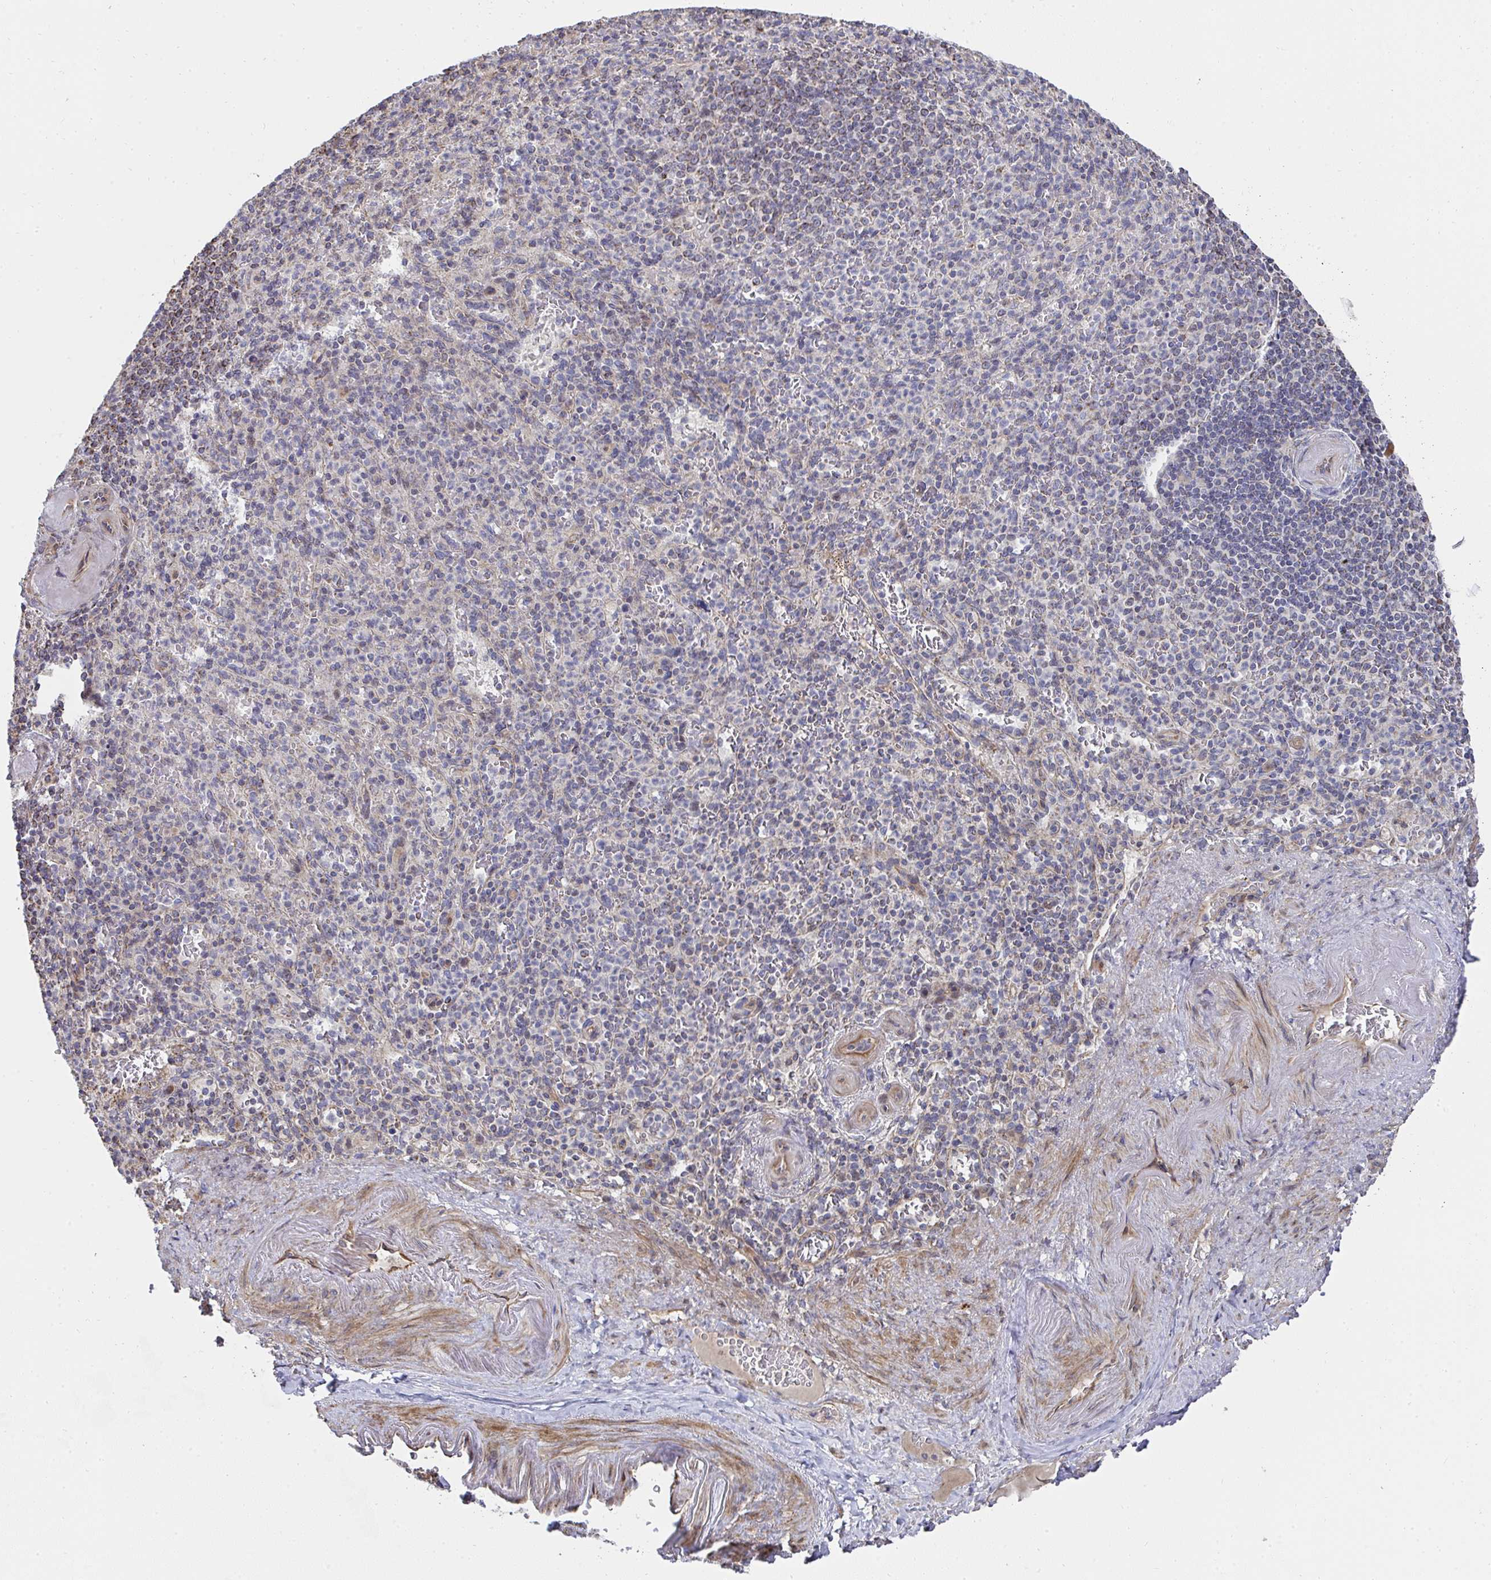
{"staining": {"intensity": "negative", "quantity": "none", "location": "none"}, "tissue": "spleen", "cell_type": "Cells in red pulp", "image_type": "normal", "snomed": [{"axis": "morphology", "description": "Normal tissue, NOS"}, {"axis": "topography", "description": "Spleen"}], "caption": "Photomicrograph shows no protein staining in cells in red pulp of normal spleen. (DAB immunohistochemistry (IHC) visualized using brightfield microscopy, high magnification).", "gene": "AGTPBP1", "patient": {"sex": "female", "age": 74}}